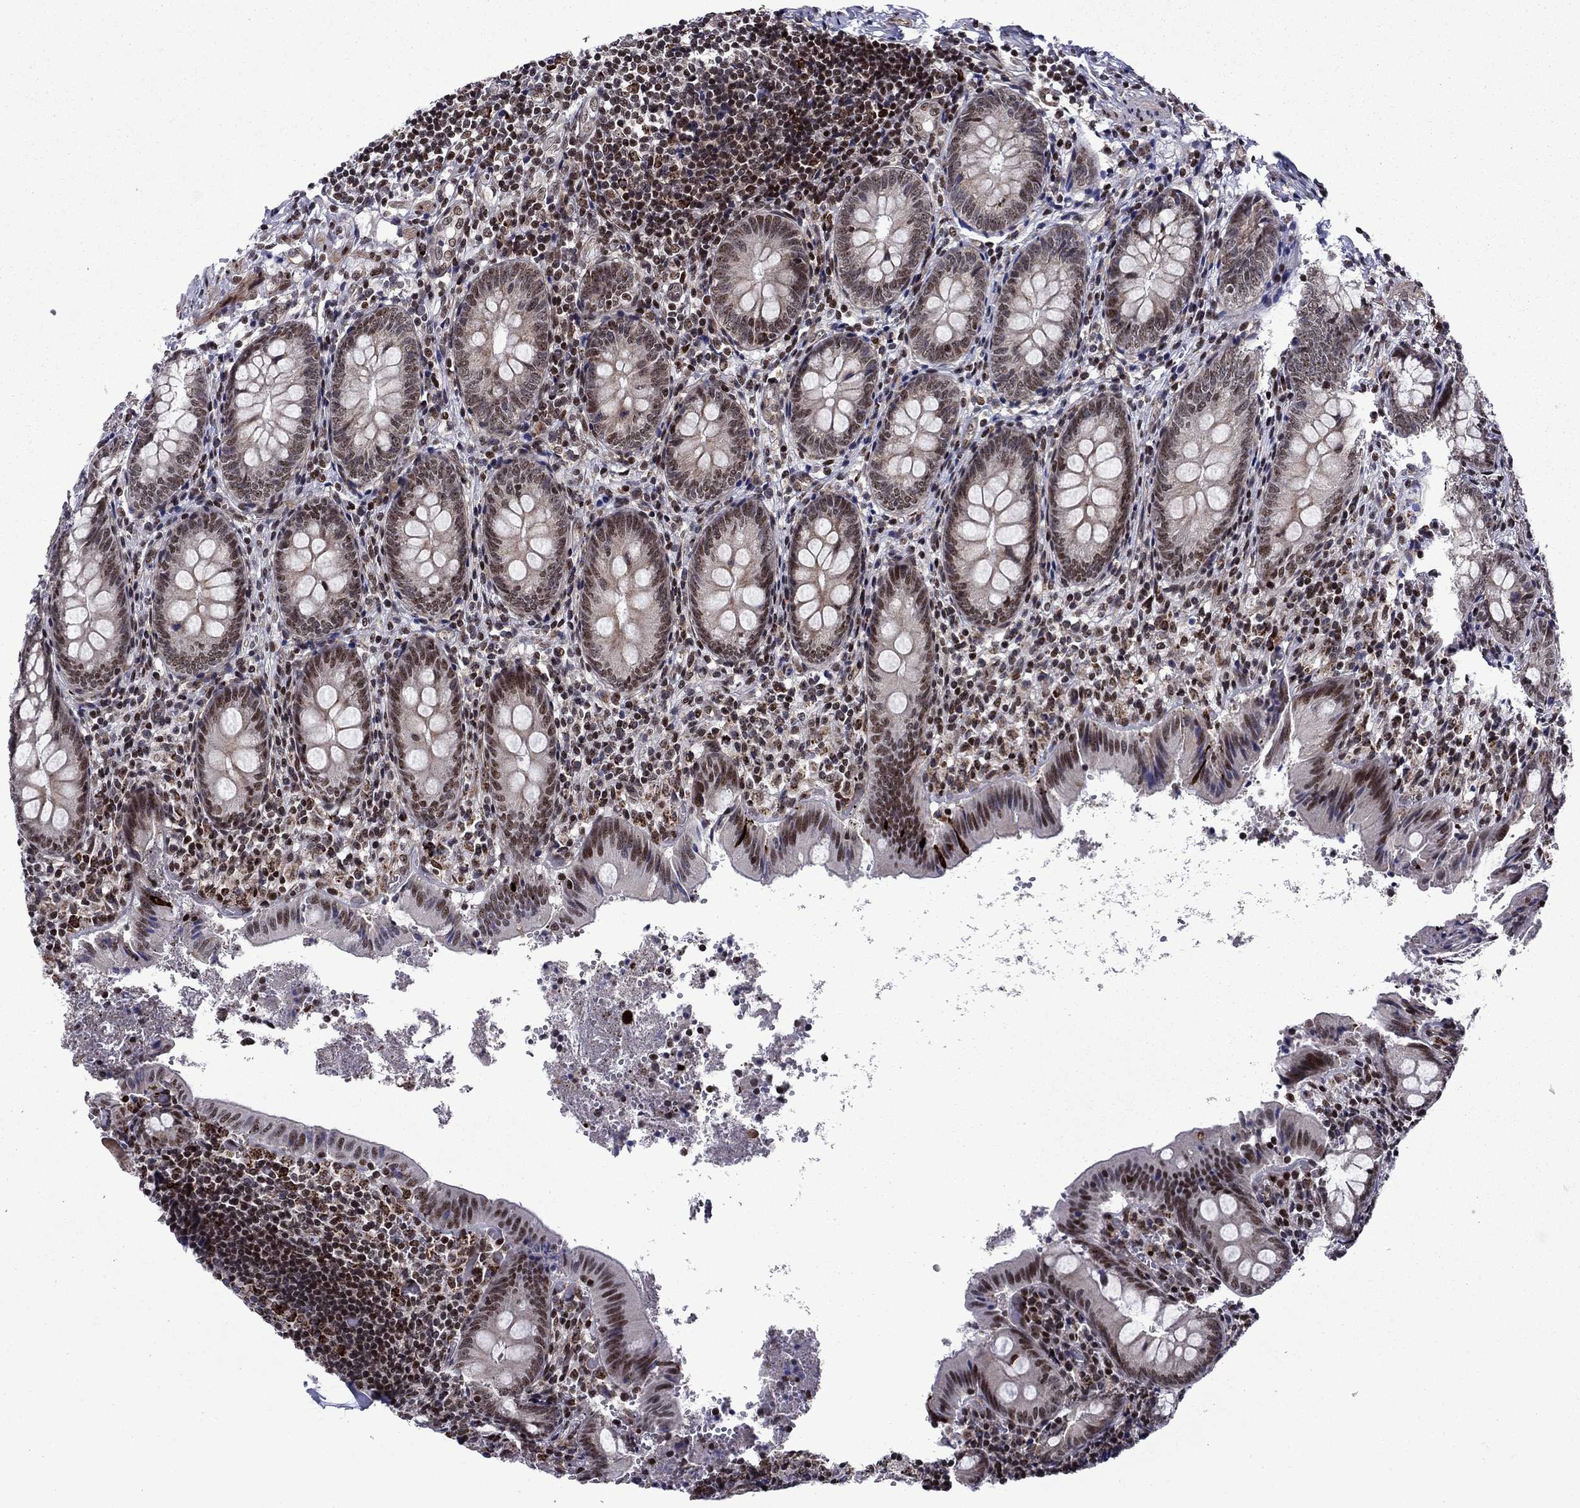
{"staining": {"intensity": "moderate", "quantity": "25%-75%", "location": "nuclear"}, "tissue": "appendix", "cell_type": "Glandular cells", "image_type": "normal", "snomed": [{"axis": "morphology", "description": "Normal tissue, NOS"}, {"axis": "topography", "description": "Appendix"}], "caption": "Appendix stained with immunohistochemistry (IHC) shows moderate nuclear staining in approximately 25%-75% of glandular cells. (brown staining indicates protein expression, while blue staining denotes nuclei).", "gene": "SURF2", "patient": {"sex": "female", "age": 23}}